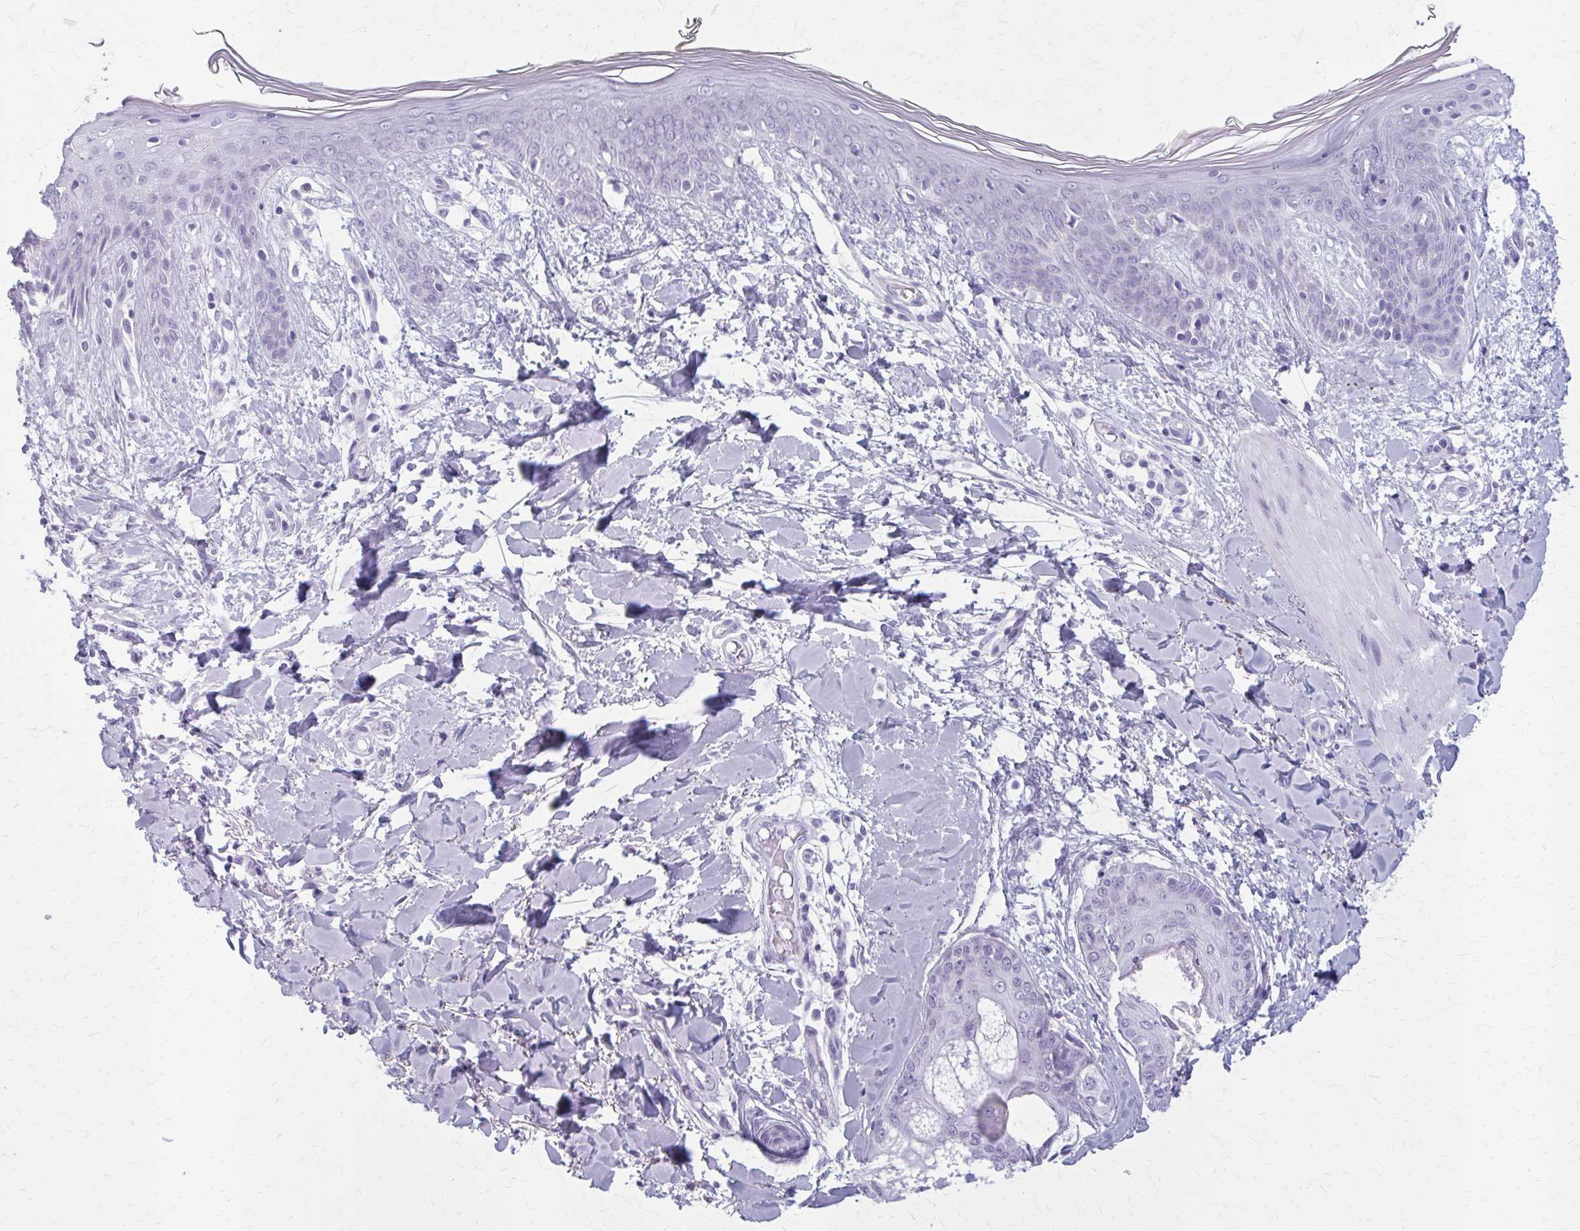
{"staining": {"intensity": "negative", "quantity": "none", "location": "none"}, "tissue": "skin", "cell_type": "Fibroblasts", "image_type": "normal", "snomed": [{"axis": "morphology", "description": "Normal tissue, NOS"}, {"axis": "topography", "description": "Skin"}], "caption": "Immunohistochemistry micrograph of benign human skin stained for a protein (brown), which exhibits no staining in fibroblasts. (DAB (3,3'-diaminobenzidine) IHC, high magnification).", "gene": "ZDHHC7", "patient": {"sex": "female", "age": 34}}